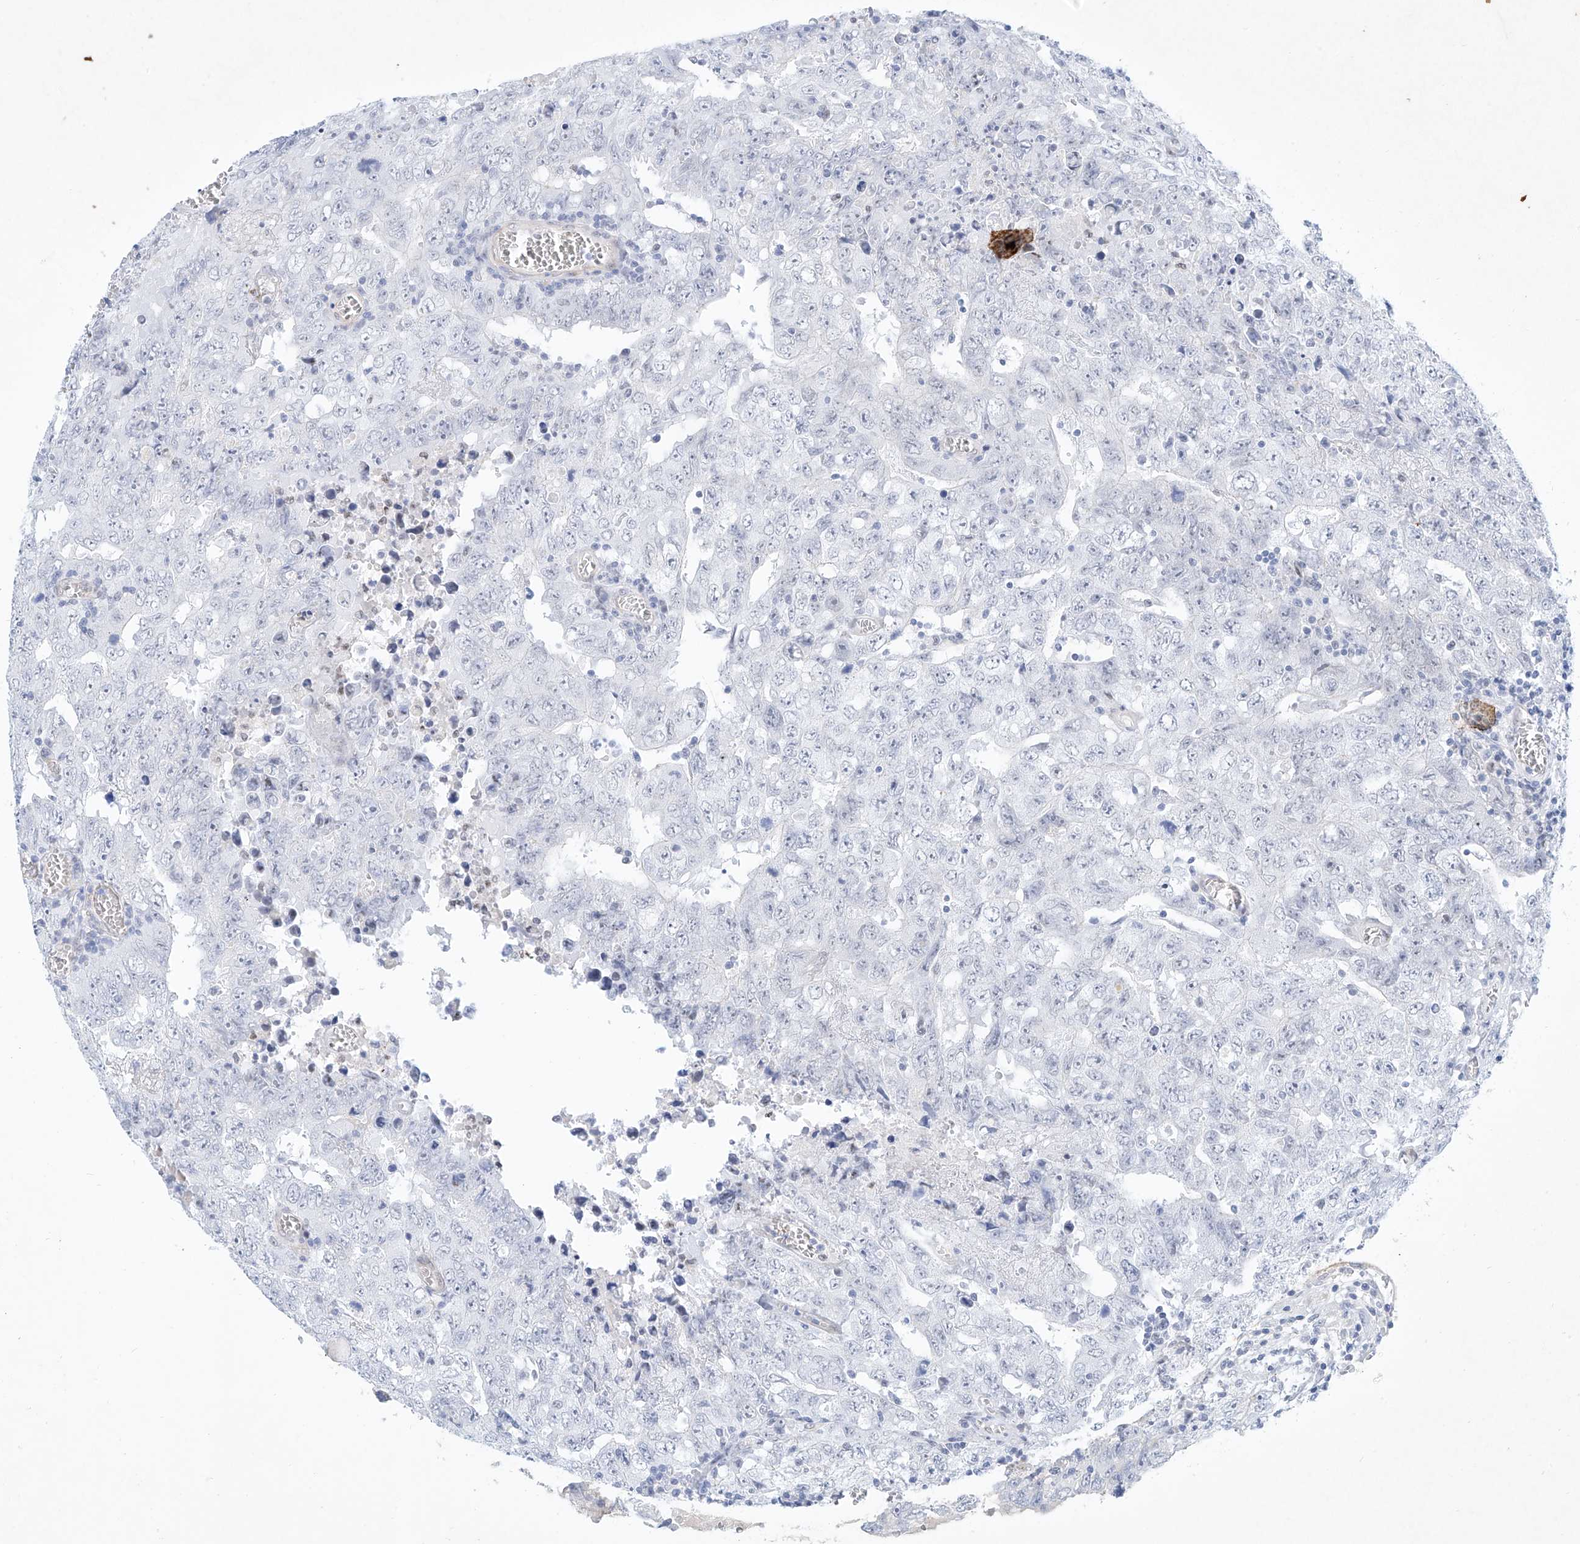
{"staining": {"intensity": "negative", "quantity": "none", "location": "none"}, "tissue": "testis cancer", "cell_type": "Tumor cells", "image_type": "cancer", "snomed": [{"axis": "morphology", "description": "Carcinoma, Embryonal, NOS"}, {"axis": "topography", "description": "Testis"}], "caption": "Immunohistochemistry histopathology image of neoplastic tissue: embryonal carcinoma (testis) stained with DAB shows no significant protein expression in tumor cells.", "gene": "REEP2", "patient": {"sex": "male", "age": 26}}